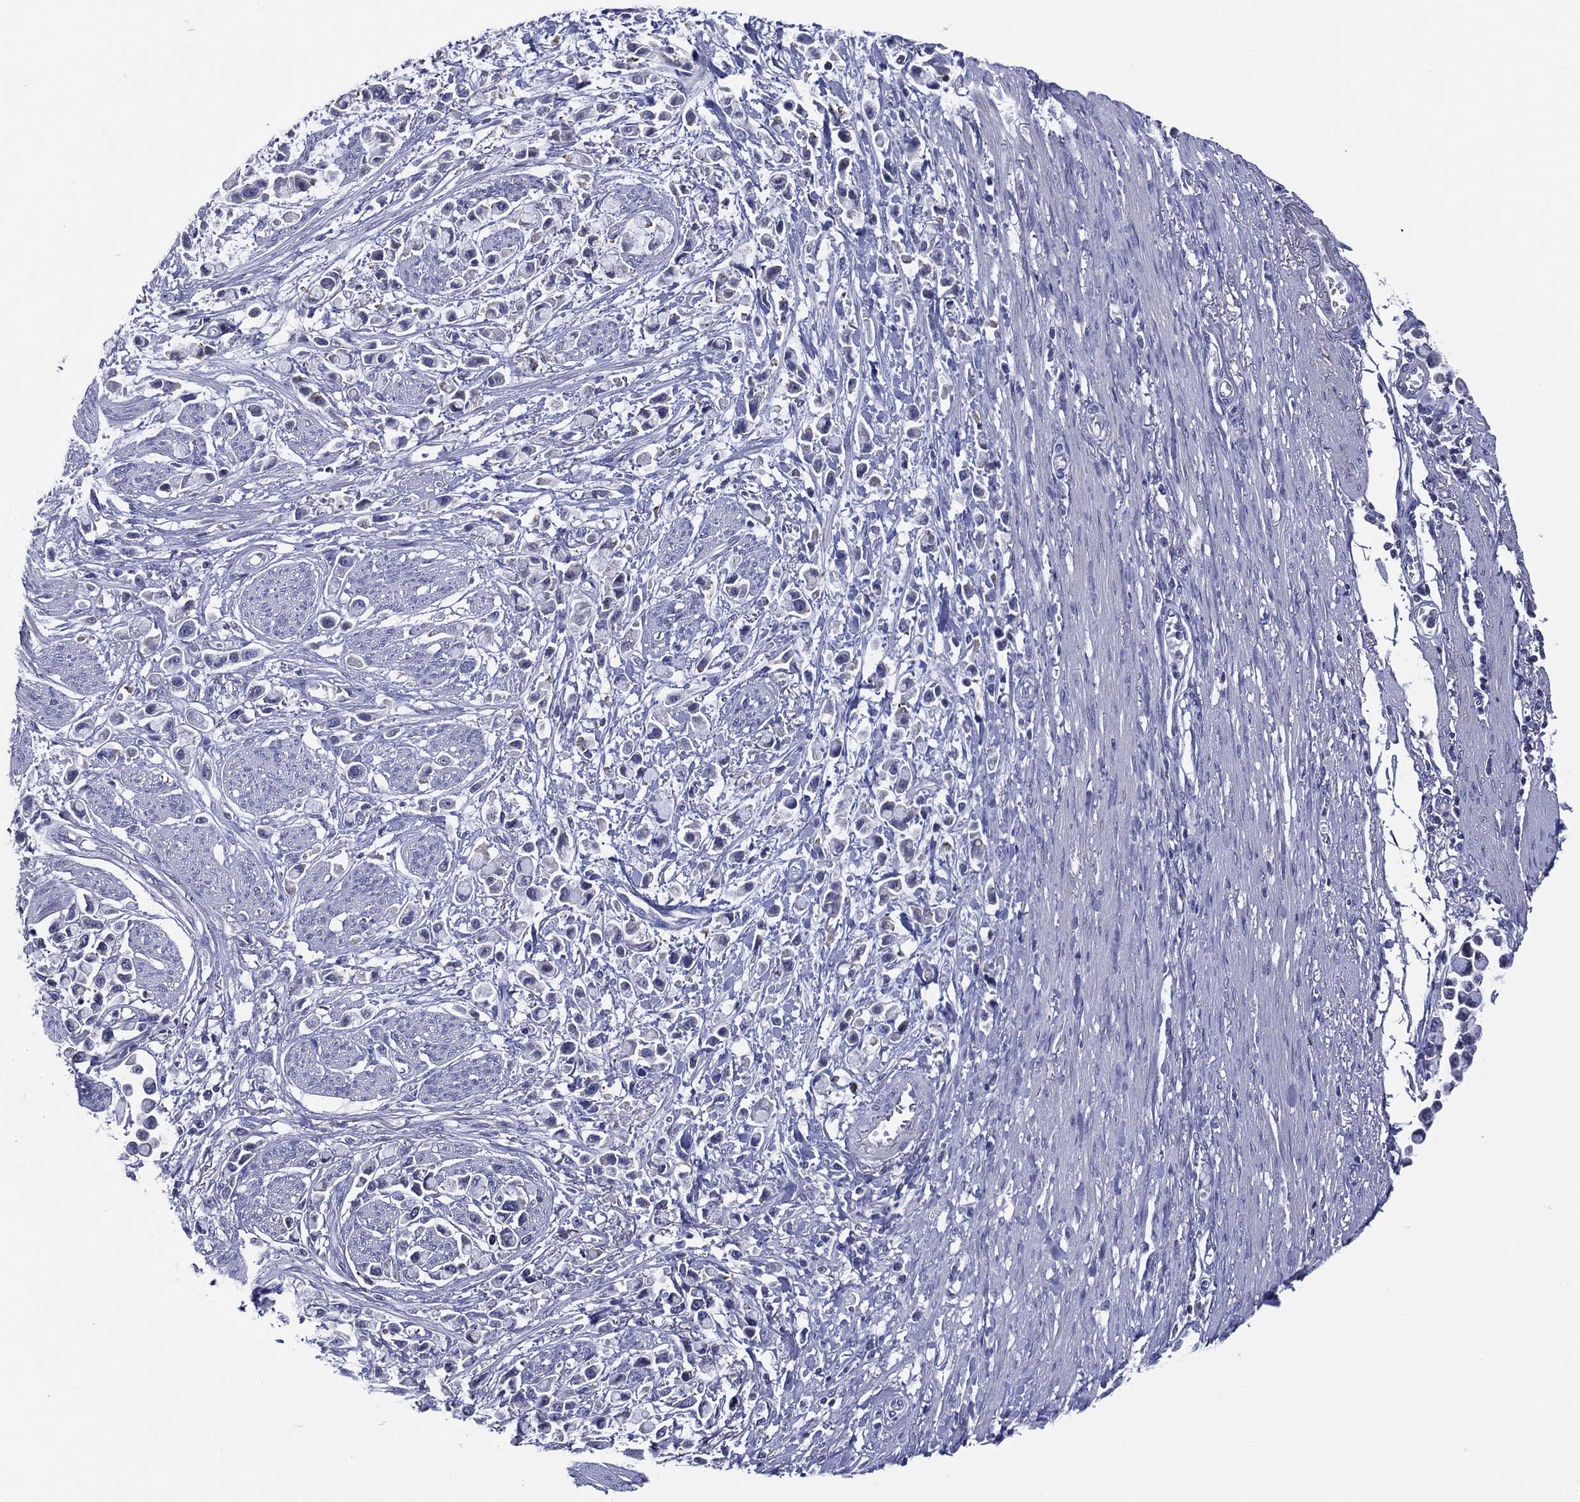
{"staining": {"intensity": "negative", "quantity": "none", "location": "none"}, "tissue": "stomach cancer", "cell_type": "Tumor cells", "image_type": "cancer", "snomed": [{"axis": "morphology", "description": "Adenocarcinoma, NOS"}, {"axis": "topography", "description": "Stomach"}], "caption": "An IHC photomicrograph of stomach adenocarcinoma is shown. There is no staining in tumor cells of stomach adenocarcinoma. Nuclei are stained in blue.", "gene": "TRIM31", "patient": {"sex": "female", "age": 81}}